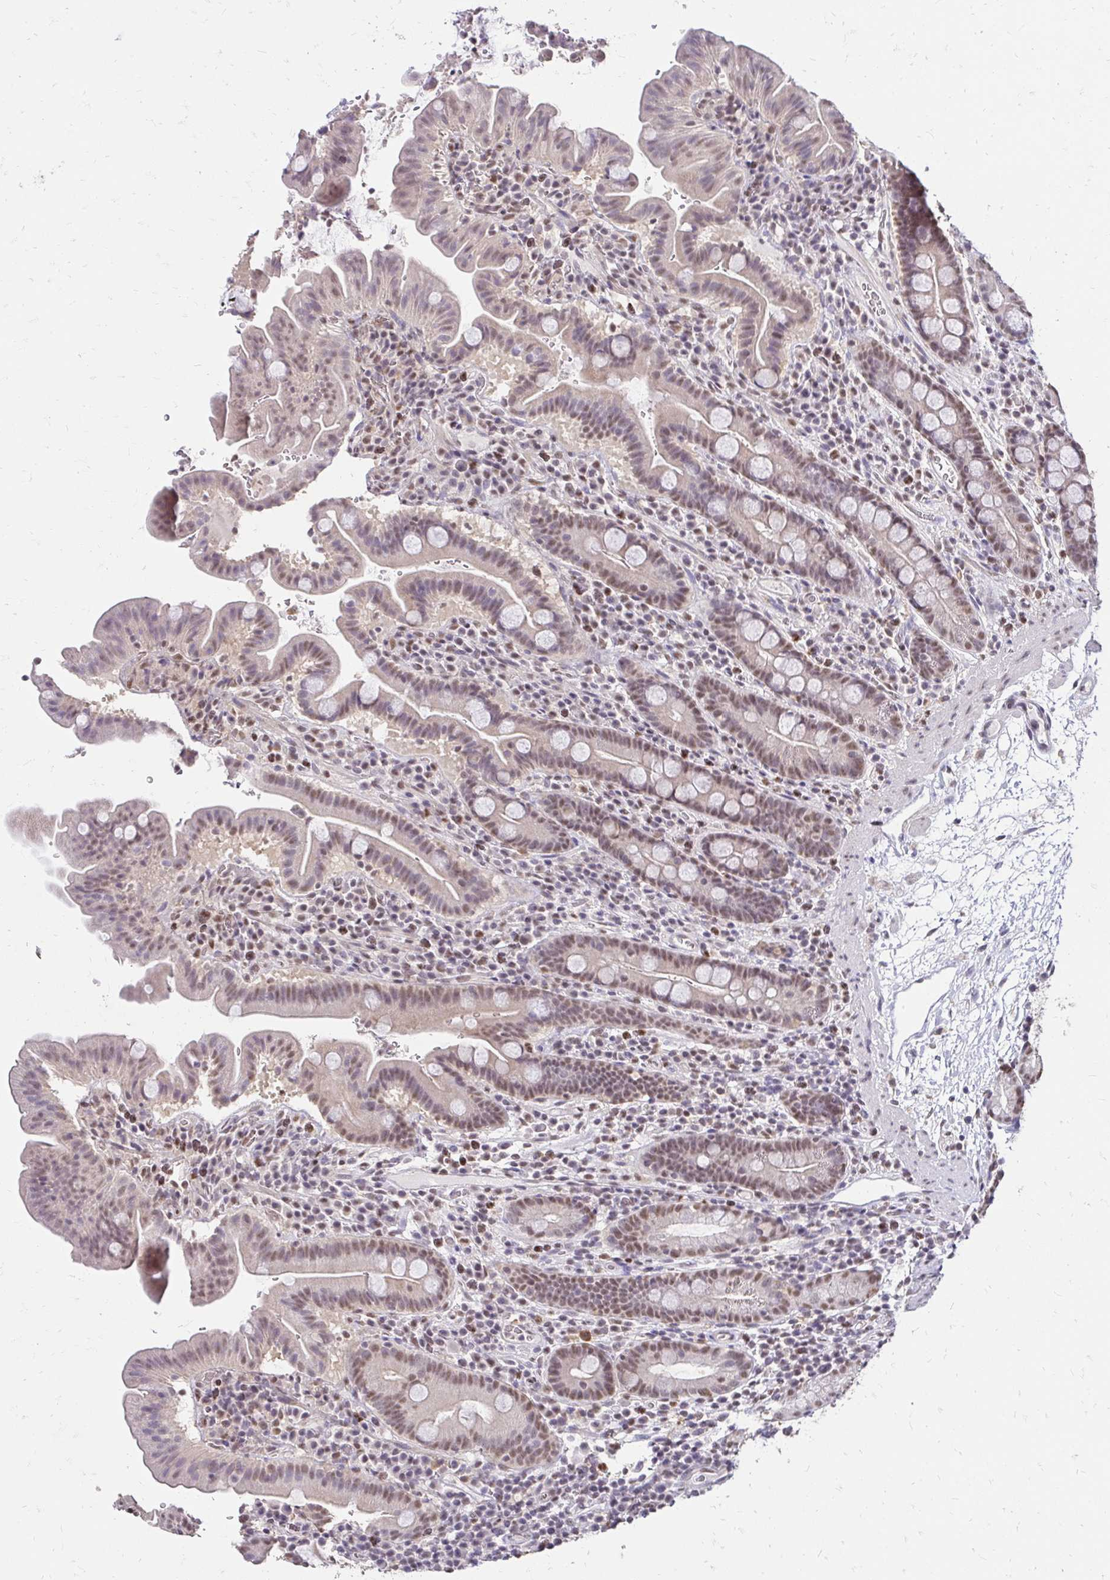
{"staining": {"intensity": "moderate", "quantity": ">75%", "location": "nuclear"}, "tissue": "small intestine", "cell_type": "Glandular cells", "image_type": "normal", "snomed": [{"axis": "morphology", "description": "Normal tissue, NOS"}, {"axis": "topography", "description": "Small intestine"}], "caption": "Protein staining of normal small intestine displays moderate nuclear positivity in about >75% of glandular cells.", "gene": "RIMS4", "patient": {"sex": "male", "age": 26}}